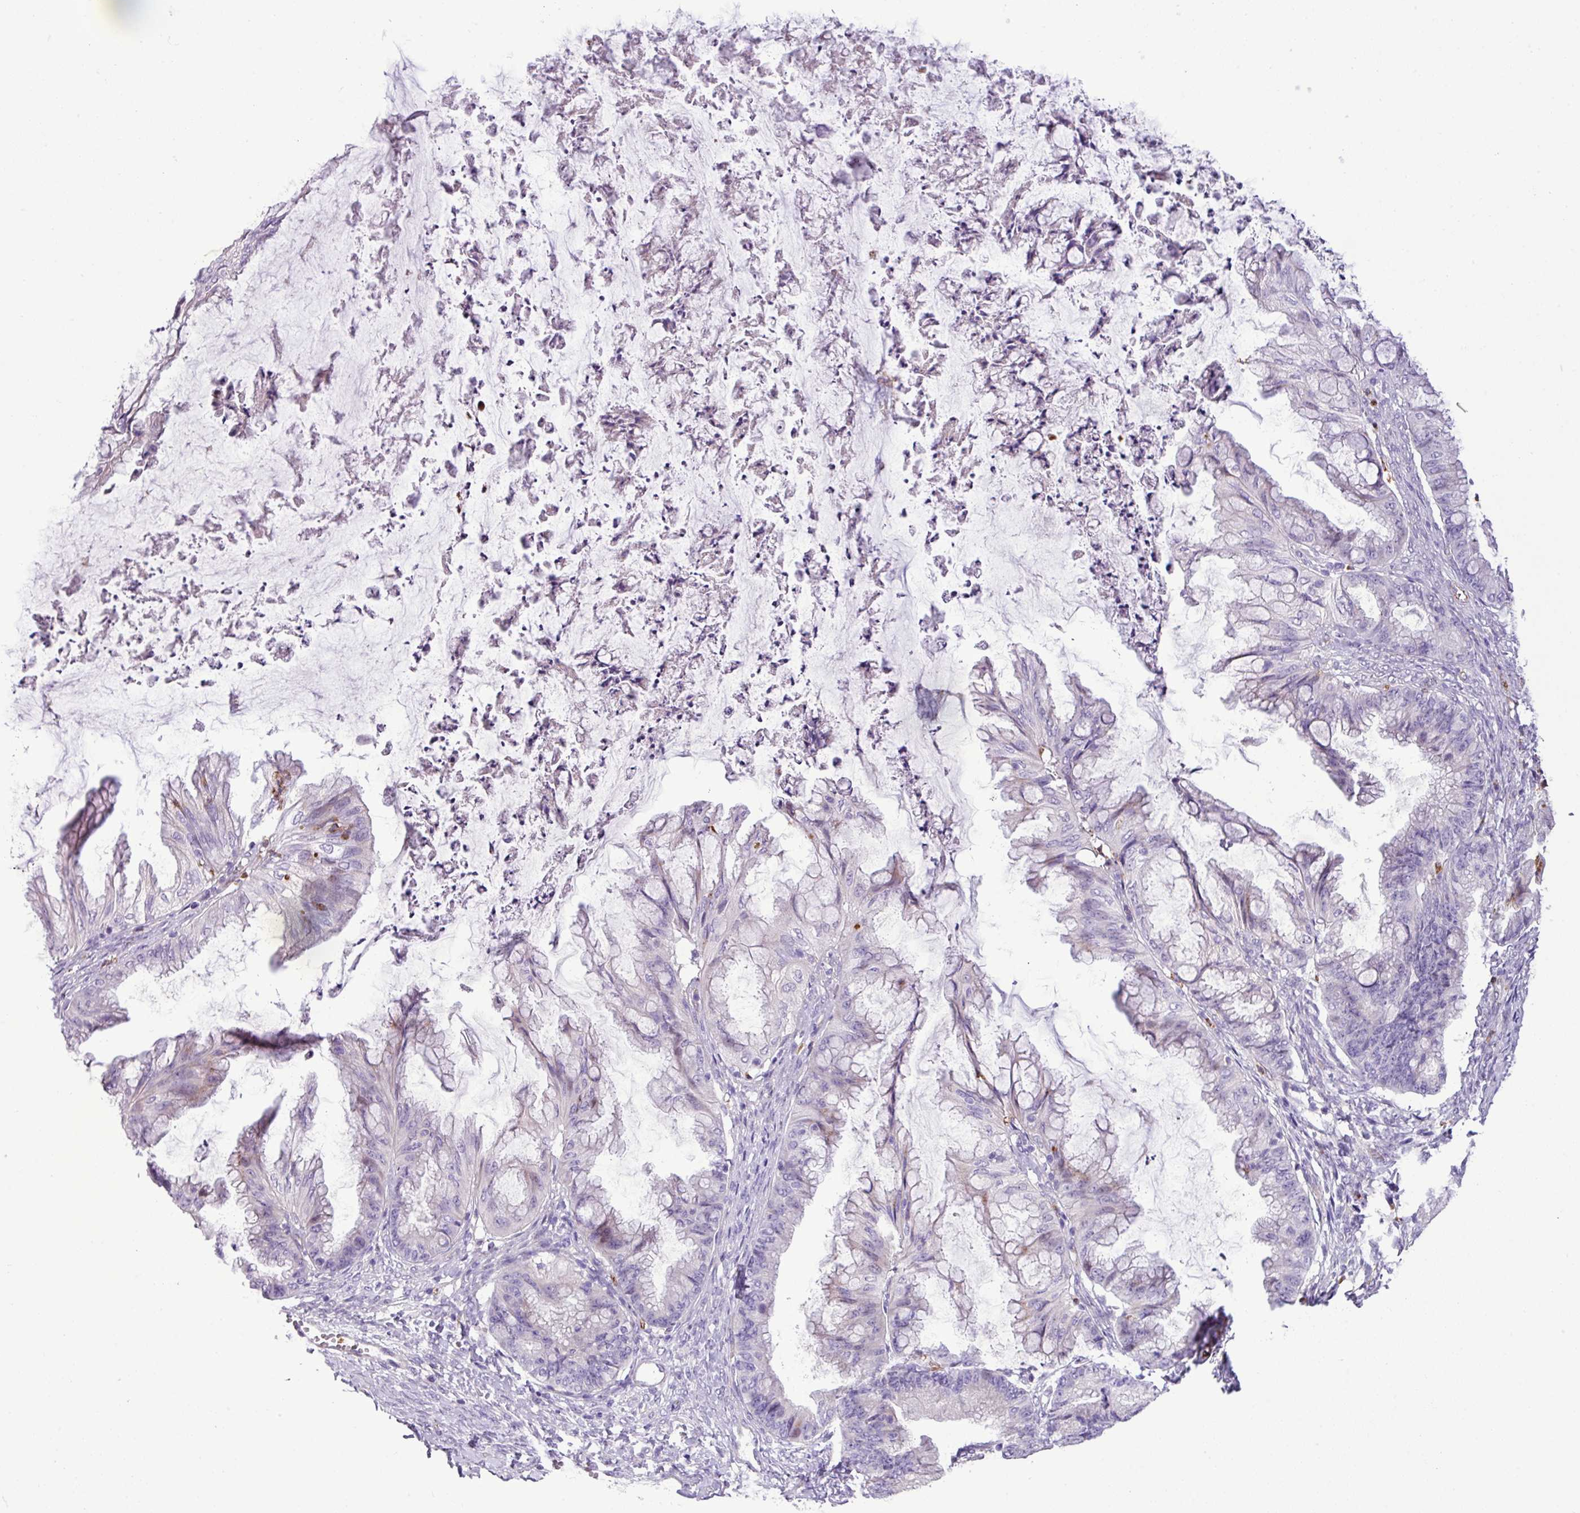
{"staining": {"intensity": "negative", "quantity": "none", "location": "none"}, "tissue": "ovarian cancer", "cell_type": "Tumor cells", "image_type": "cancer", "snomed": [{"axis": "morphology", "description": "Cystadenocarcinoma, mucinous, NOS"}, {"axis": "topography", "description": "Ovary"}], "caption": "A high-resolution micrograph shows immunohistochemistry staining of mucinous cystadenocarcinoma (ovarian), which demonstrates no significant positivity in tumor cells. The staining was performed using DAB to visualize the protein expression in brown, while the nuclei were stained in blue with hematoxylin (Magnification: 20x).", "gene": "ZSCAN5A", "patient": {"sex": "female", "age": 35}}